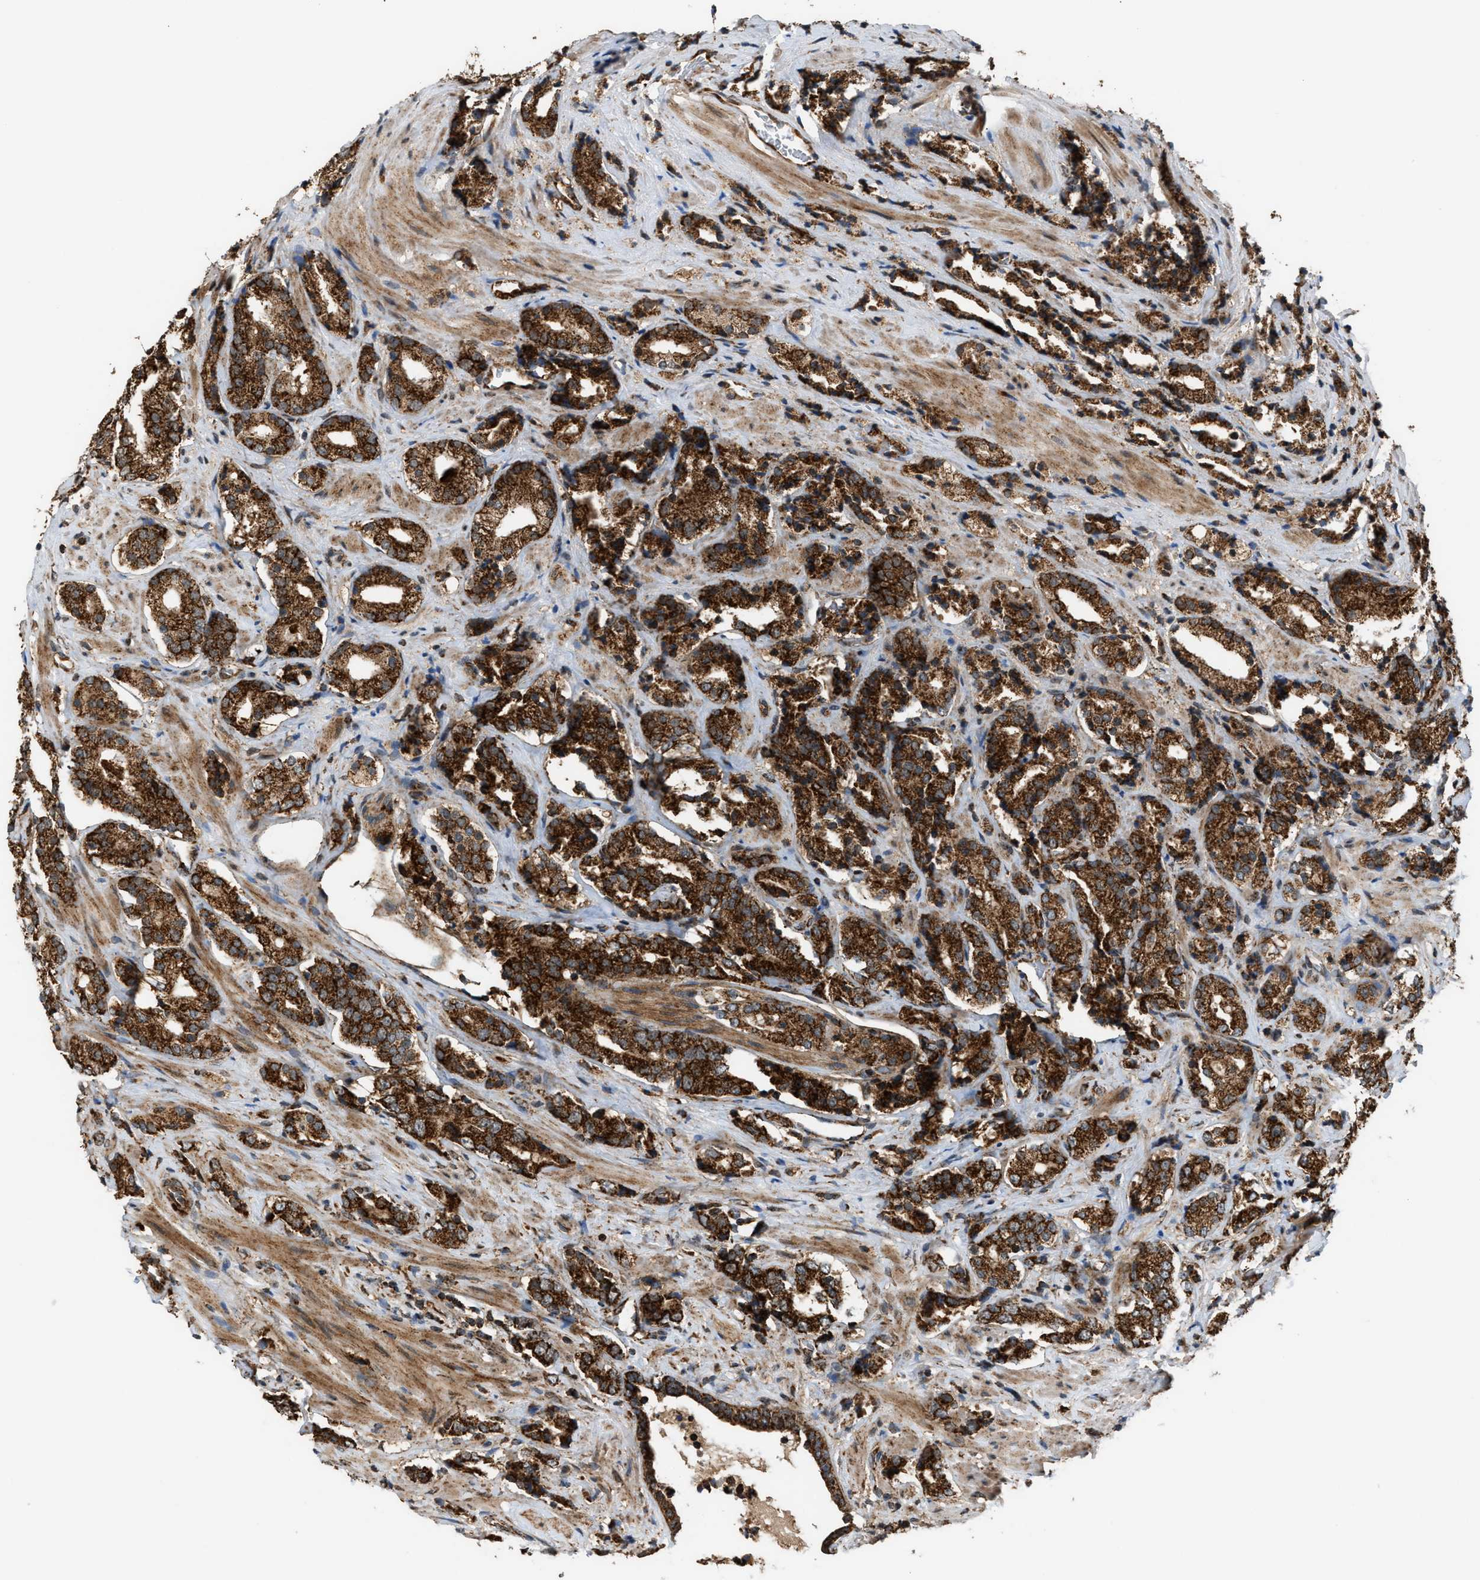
{"staining": {"intensity": "strong", "quantity": ">75%", "location": "cytoplasmic/membranous"}, "tissue": "prostate cancer", "cell_type": "Tumor cells", "image_type": "cancer", "snomed": [{"axis": "morphology", "description": "Adenocarcinoma, High grade"}, {"axis": "topography", "description": "Prostate"}], "caption": "The micrograph displays a brown stain indicating the presence of a protein in the cytoplasmic/membranous of tumor cells in prostate adenocarcinoma (high-grade).", "gene": "SGSM2", "patient": {"sex": "male", "age": 71}}